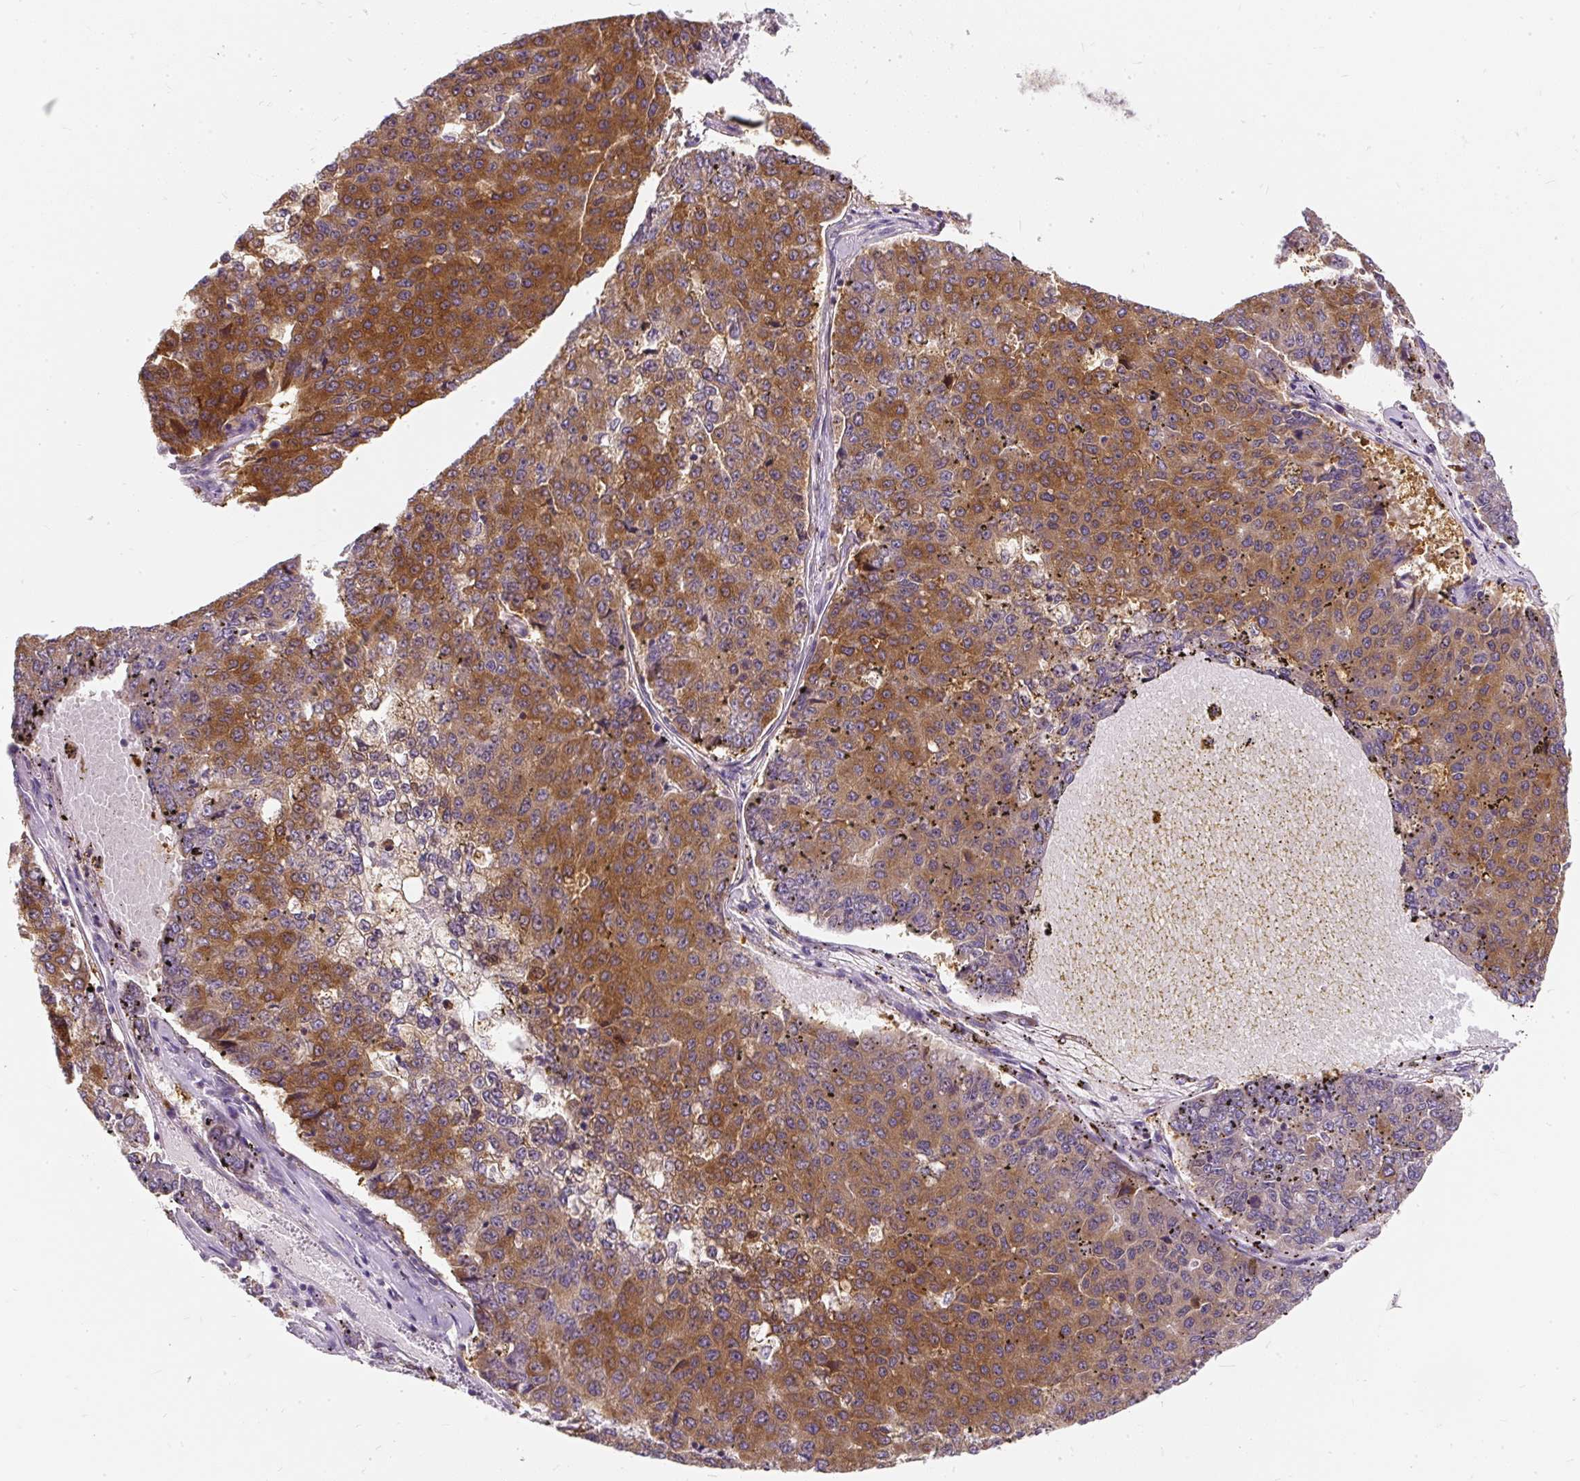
{"staining": {"intensity": "moderate", "quantity": ">75%", "location": "cytoplasmic/membranous"}, "tissue": "pancreatic cancer", "cell_type": "Tumor cells", "image_type": "cancer", "snomed": [{"axis": "morphology", "description": "Adenocarcinoma, NOS"}, {"axis": "topography", "description": "Pancreas"}], "caption": "Brown immunohistochemical staining in human pancreatic adenocarcinoma exhibits moderate cytoplasmic/membranous positivity in approximately >75% of tumor cells.", "gene": "CYP20A1", "patient": {"sex": "male", "age": 50}}